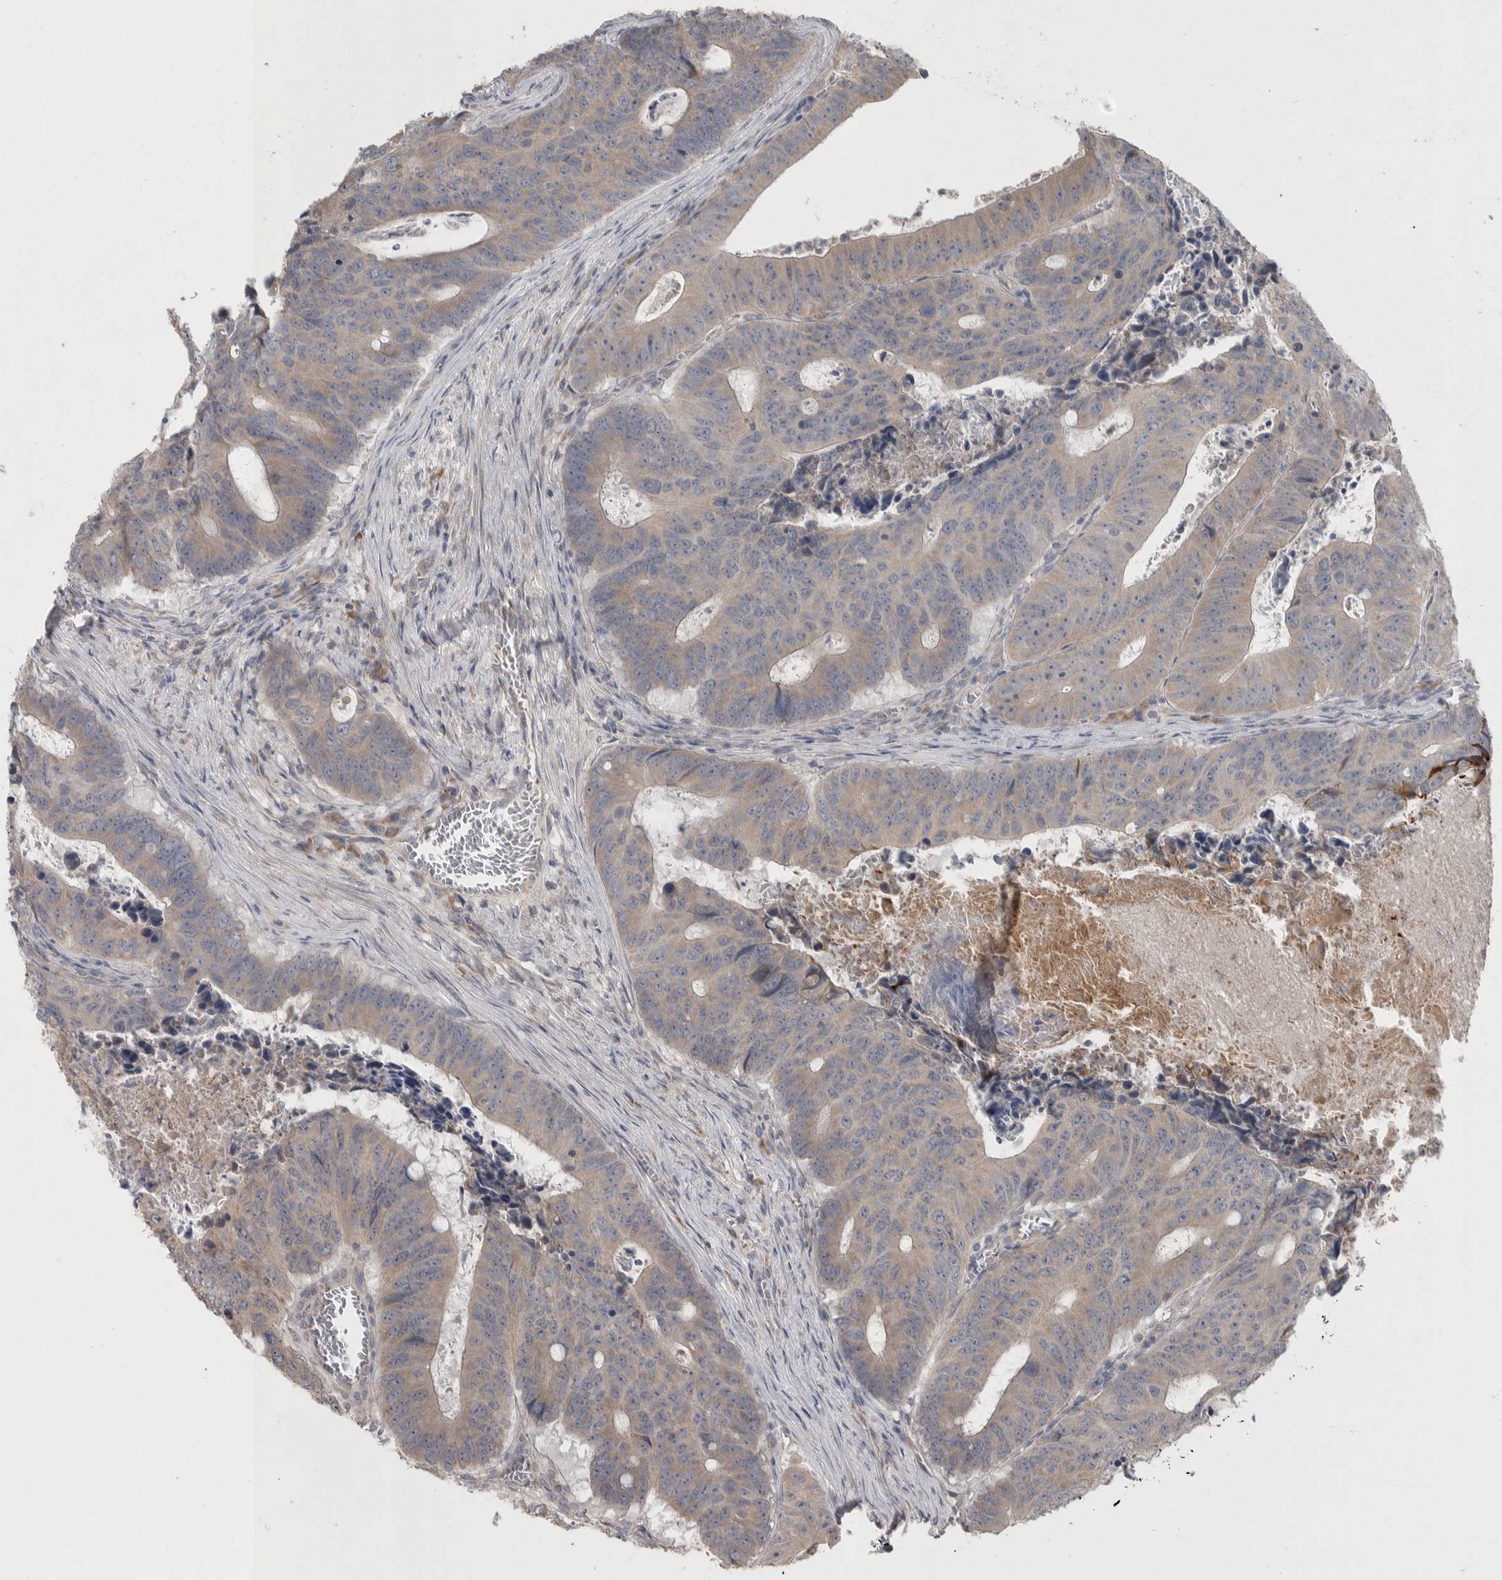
{"staining": {"intensity": "weak", "quantity": "25%-75%", "location": "cytoplasmic/membranous"}, "tissue": "colorectal cancer", "cell_type": "Tumor cells", "image_type": "cancer", "snomed": [{"axis": "morphology", "description": "Adenocarcinoma, NOS"}, {"axis": "topography", "description": "Colon"}], "caption": "High-magnification brightfield microscopy of colorectal cancer stained with DAB (3,3'-diaminobenzidine) (brown) and counterstained with hematoxylin (blue). tumor cells exhibit weak cytoplasmic/membranous positivity is appreciated in about25%-75% of cells.", "gene": "SRP68", "patient": {"sex": "male", "age": 87}}